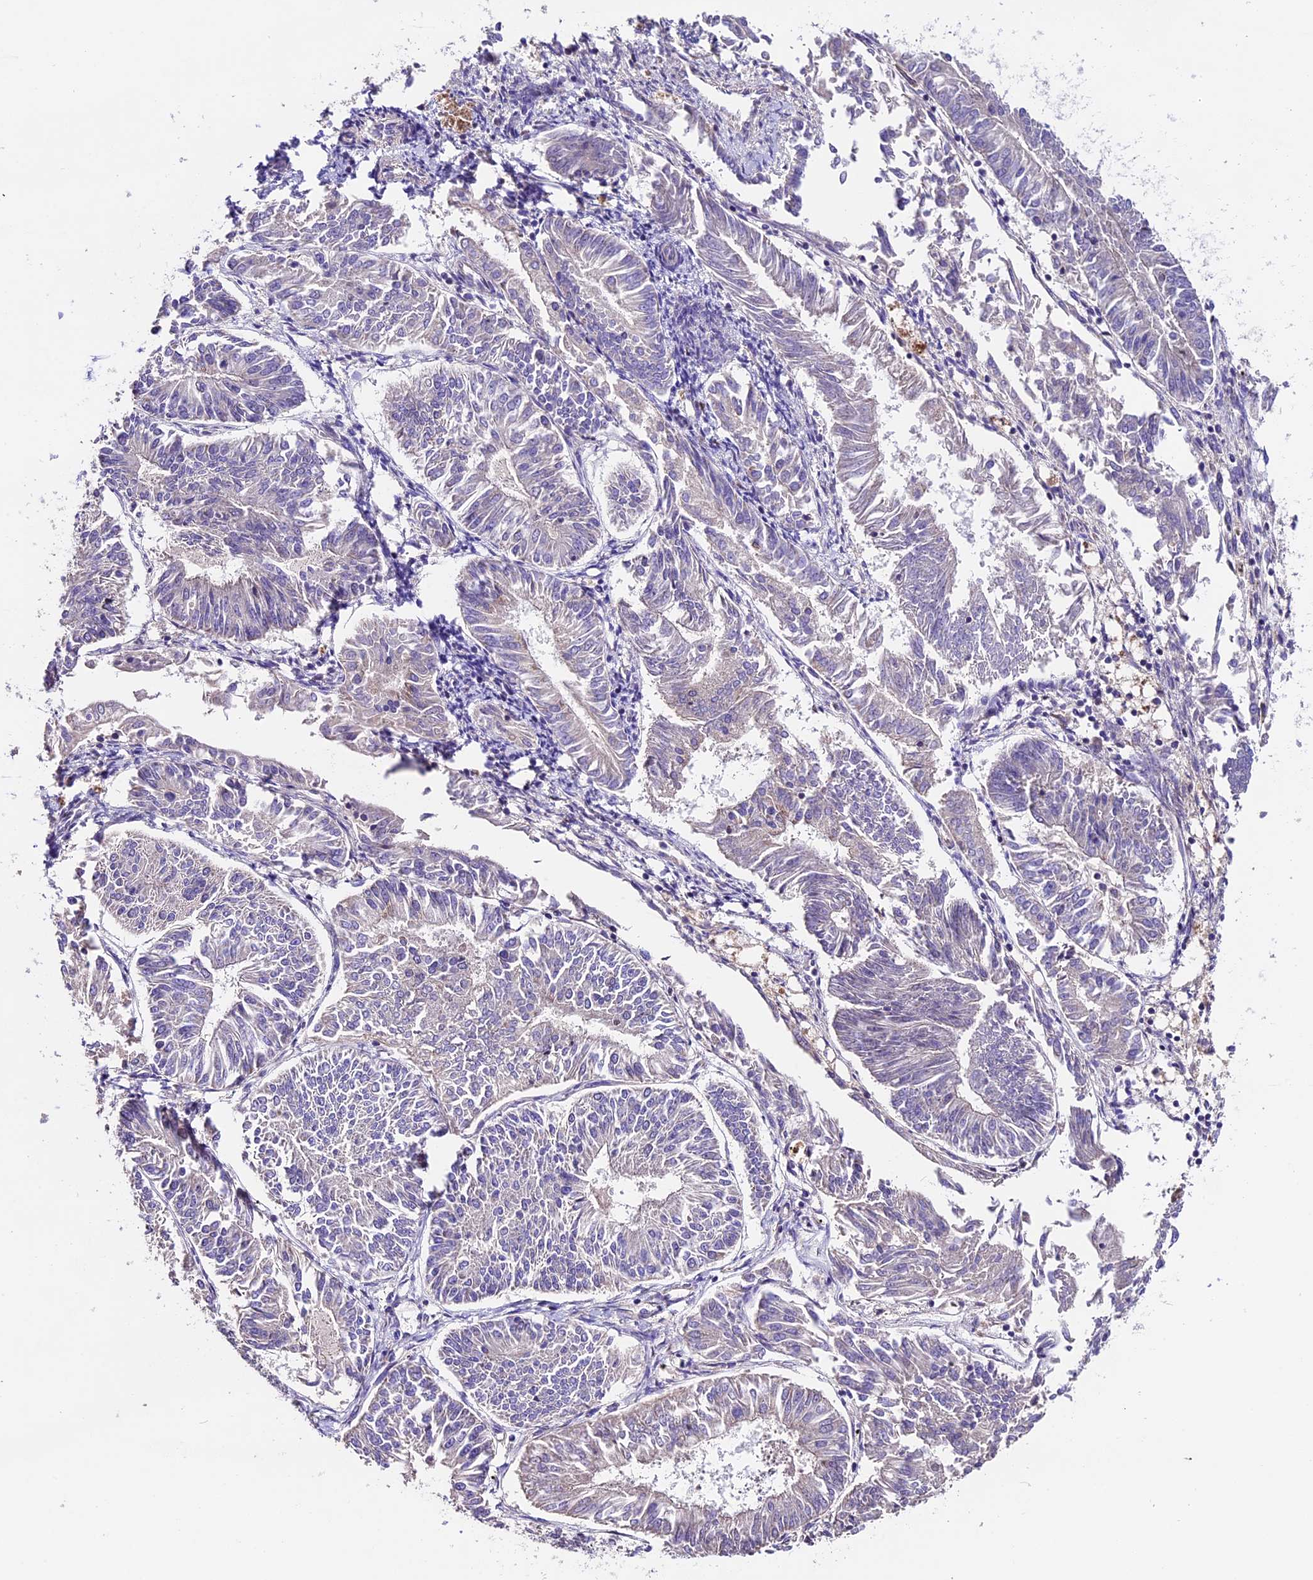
{"staining": {"intensity": "negative", "quantity": "none", "location": "none"}, "tissue": "endometrial cancer", "cell_type": "Tumor cells", "image_type": "cancer", "snomed": [{"axis": "morphology", "description": "Adenocarcinoma, NOS"}, {"axis": "topography", "description": "Endometrium"}], "caption": "Micrograph shows no protein positivity in tumor cells of endometrial adenocarcinoma tissue.", "gene": "DDX28", "patient": {"sex": "female", "age": 58}}